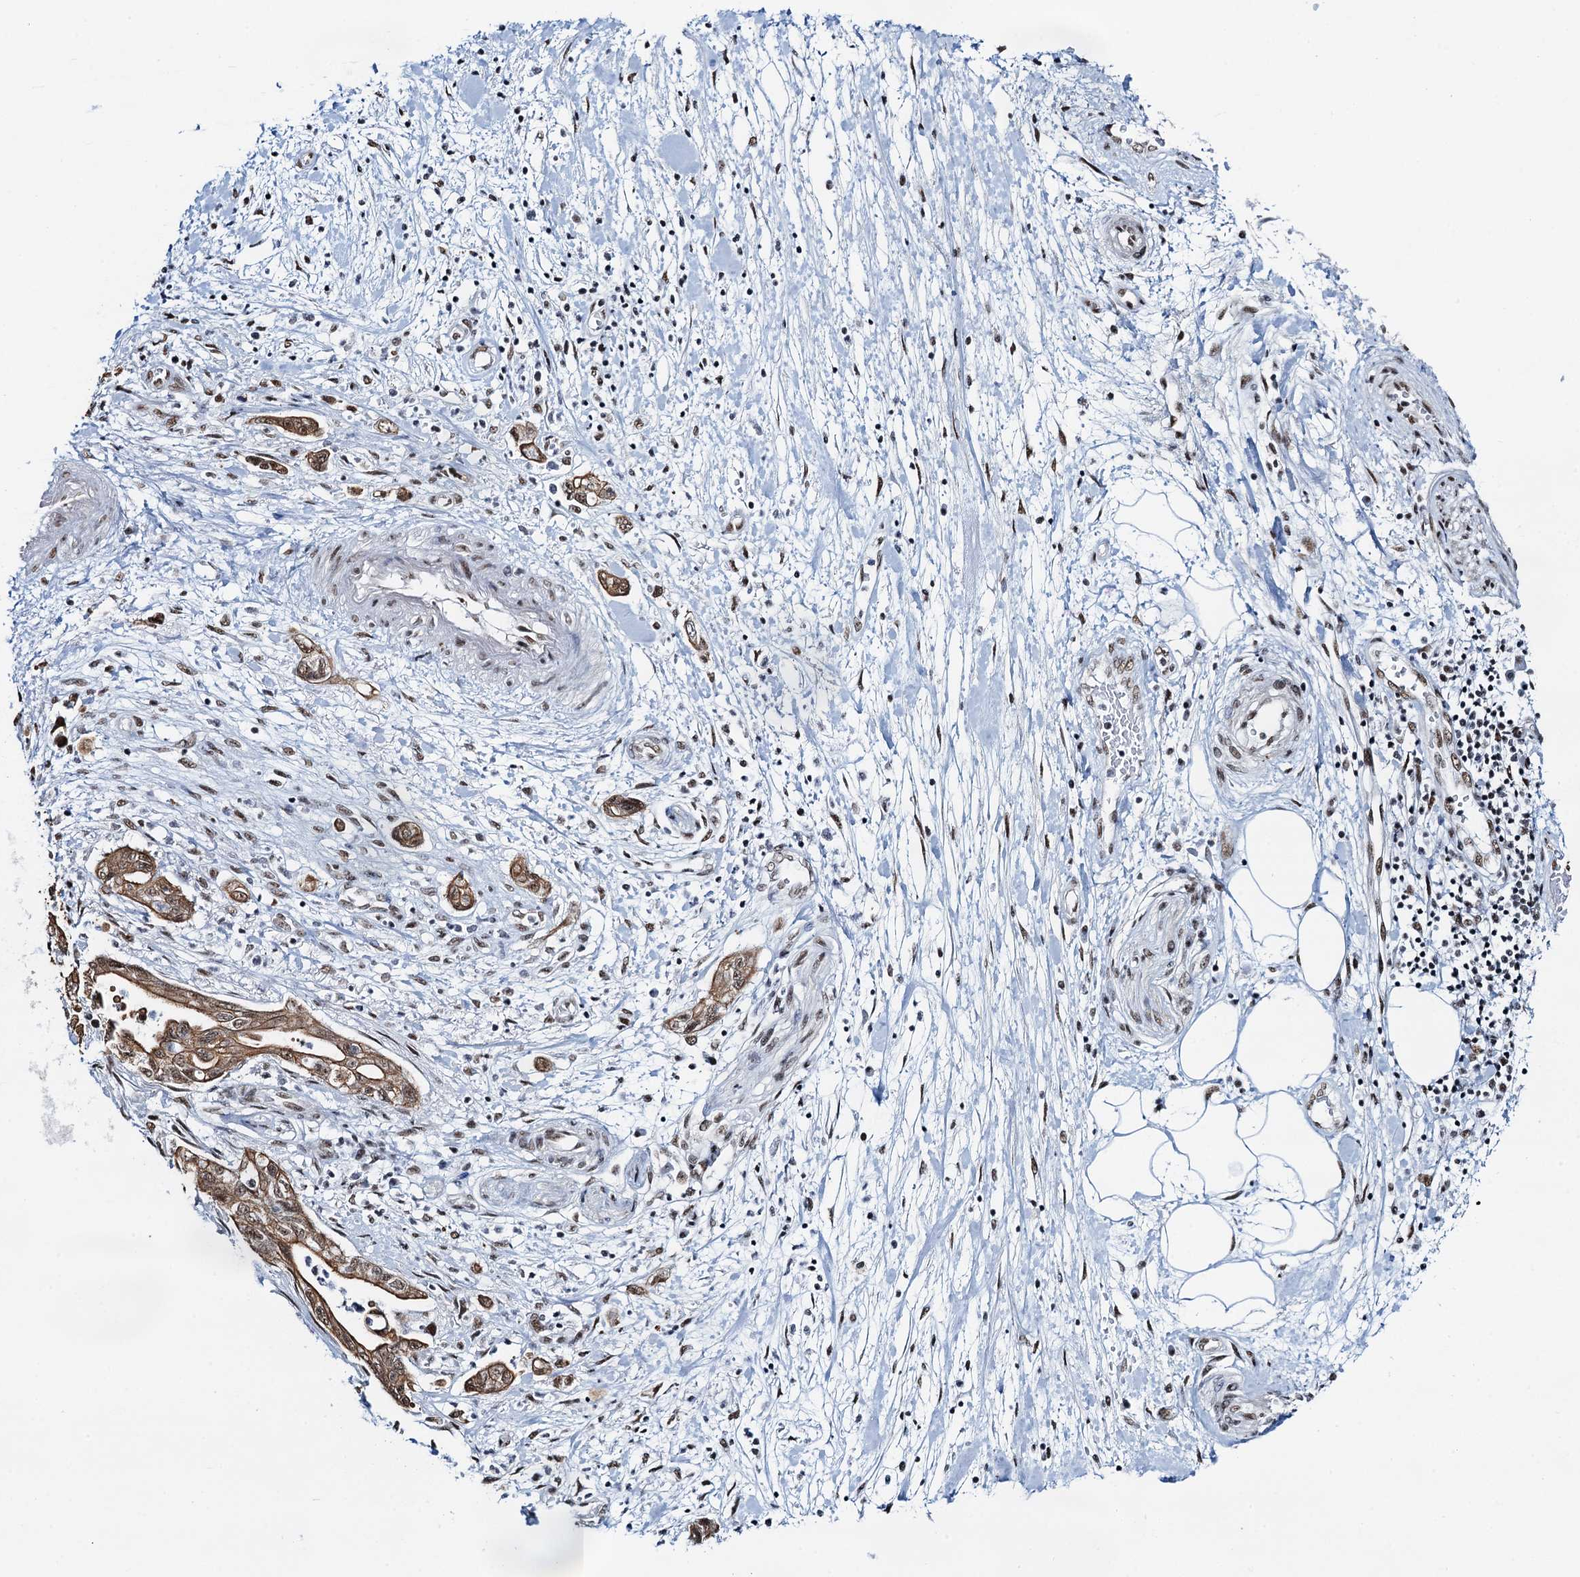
{"staining": {"intensity": "moderate", "quantity": ">75%", "location": "cytoplasmic/membranous,nuclear"}, "tissue": "pancreatic cancer", "cell_type": "Tumor cells", "image_type": "cancer", "snomed": [{"axis": "morphology", "description": "Adenocarcinoma, NOS"}, {"axis": "topography", "description": "Pancreas"}], "caption": "This micrograph demonstrates pancreatic cancer (adenocarcinoma) stained with immunohistochemistry to label a protein in brown. The cytoplasmic/membranous and nuclear of tumor cells show moderate positivity for the protein. Nuclei are counter-stained blue.", "gene": "ZNF609", "patient": {"sex": "female", "age": 73}}